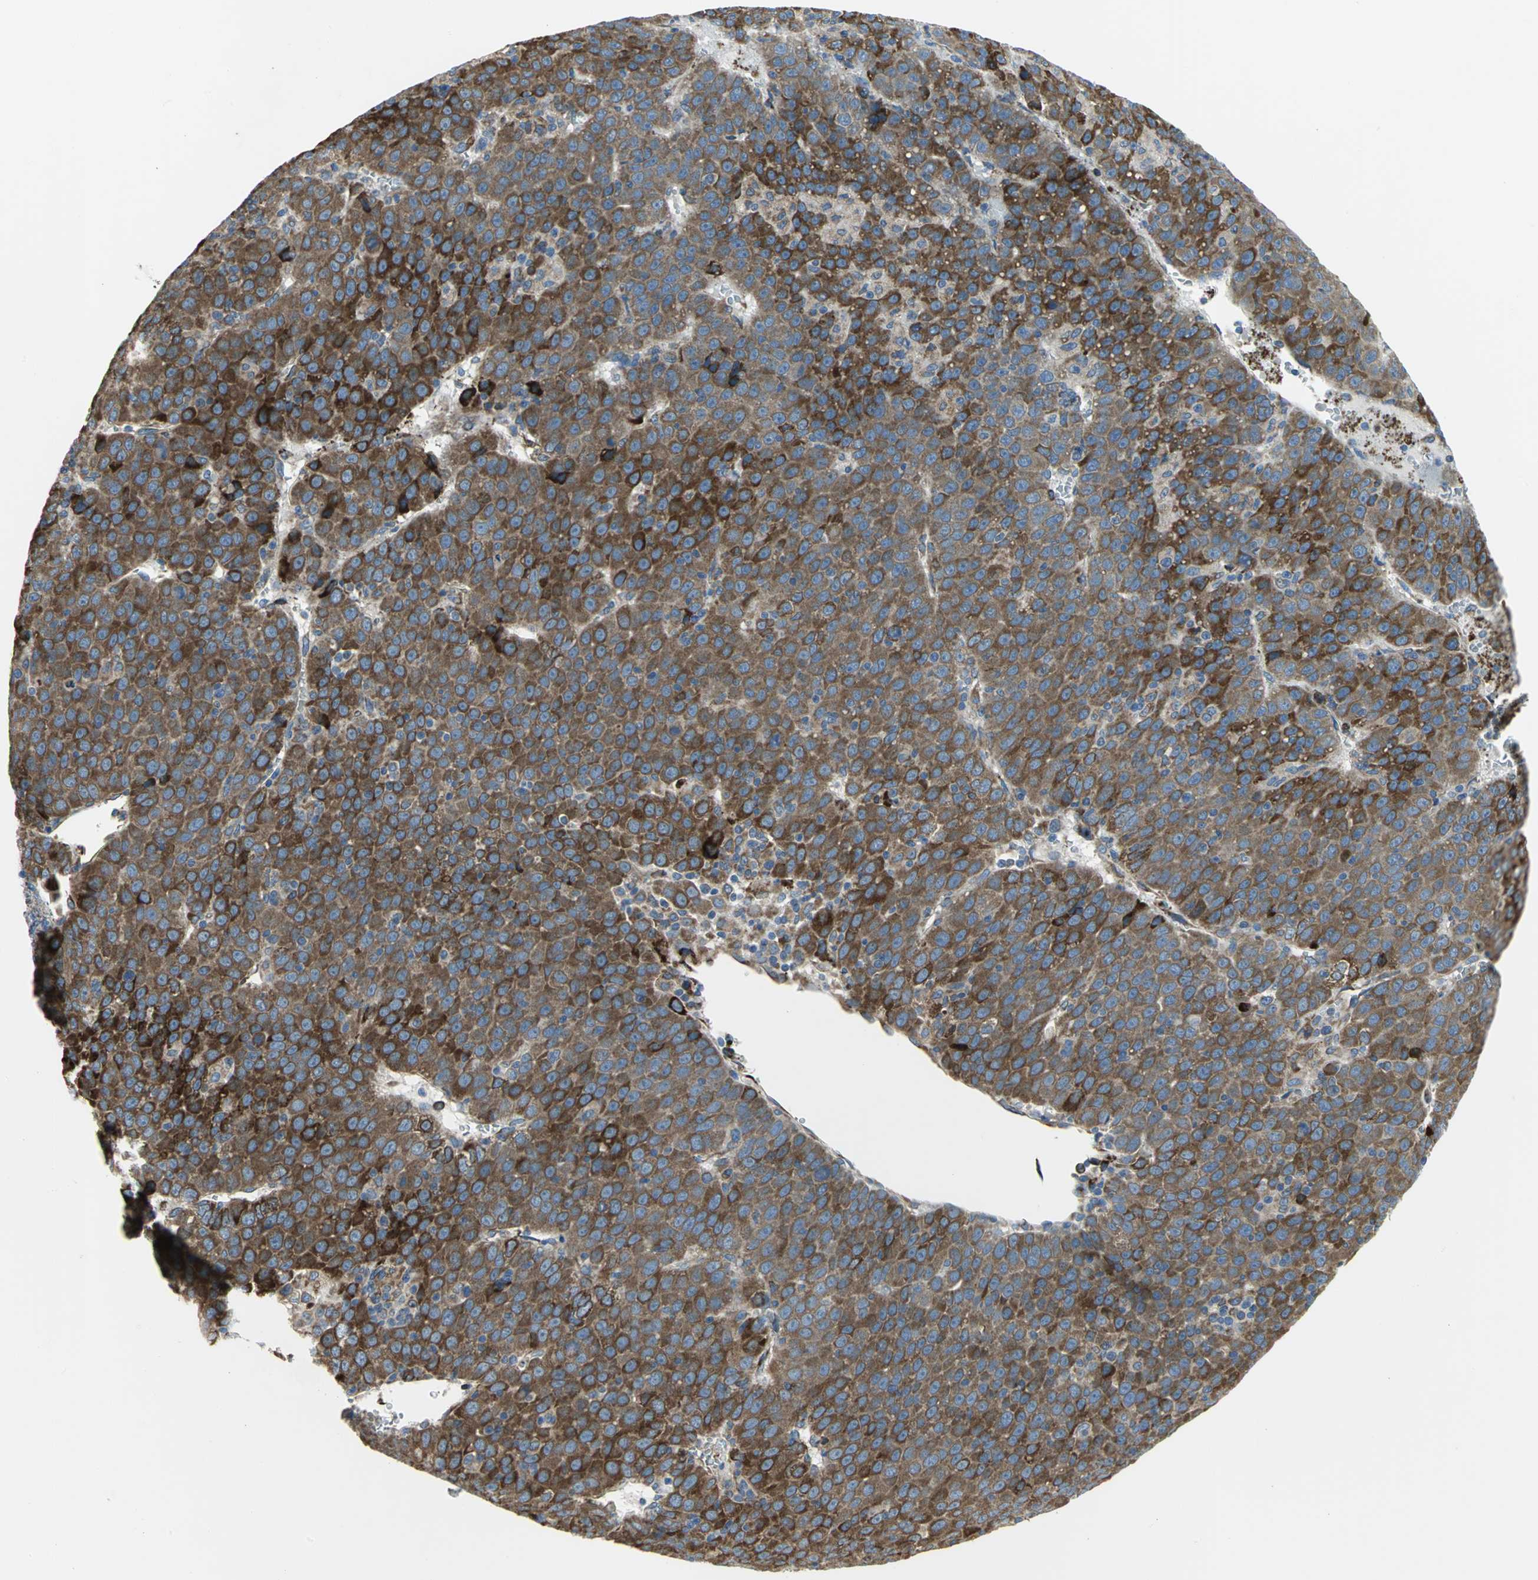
{"staining": {"intensity": "strong", "quantity": ">75%", "location": "cytoplasmic/membranous"}, "tissue": "liver cancer", "cell_type": "Tumor cells", "image_type": "cancer", "snomed": [{"axis": "morphology", "description": "Carcinoma, Hepatocellular, NOS"}, {"axis": "topography", "description": "Liver"}], "caption": "An IHC photomicrograph of tumor tissue is shown. Protein staining in brown highlights strong cytoplasmic/membranous positivity in liver hepatocellular carcinoma within tumor cells.", "gene": "TULP4", "patient": {"sex": "female", "age": 53}}